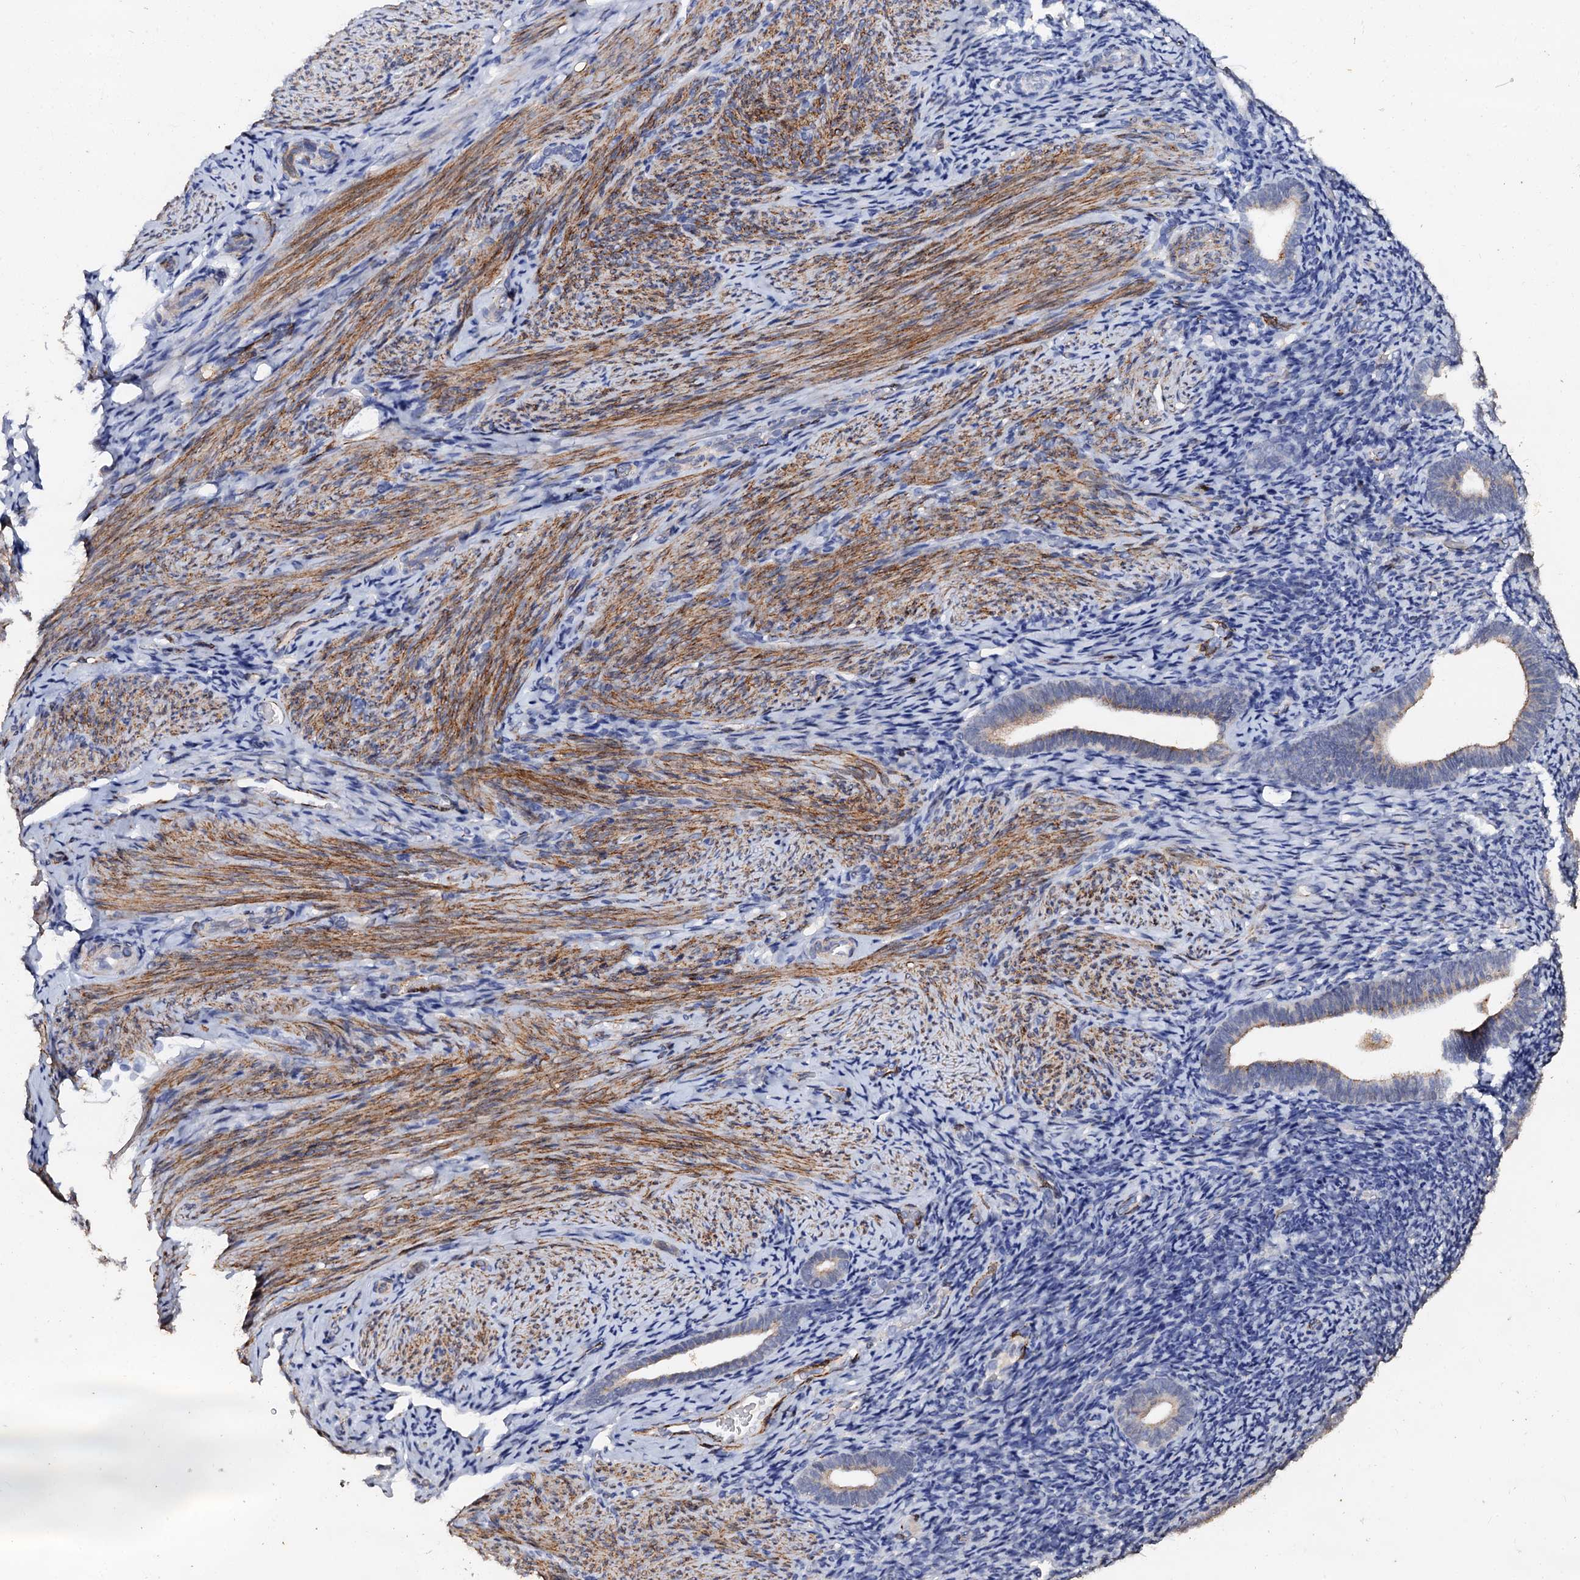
{"staining": {"intensity": "negative", "quantity": "none", "location": "none"}, "tissue": "endometrium", "cell_type": "Cells in endometrial stroma", "image_type": "normal", "snomed": [{"axis": "morphology", "description": "Normal tissue, NOS"}, {"axis": "topography", "description": "Endometrium"}], "caption": "Immunohistochemical staining of benign endometrium exhibits no significant expression in cells in endometrial stroma.", "gene": "VPS36", "patient": {"sex": "female", "age": 51}}